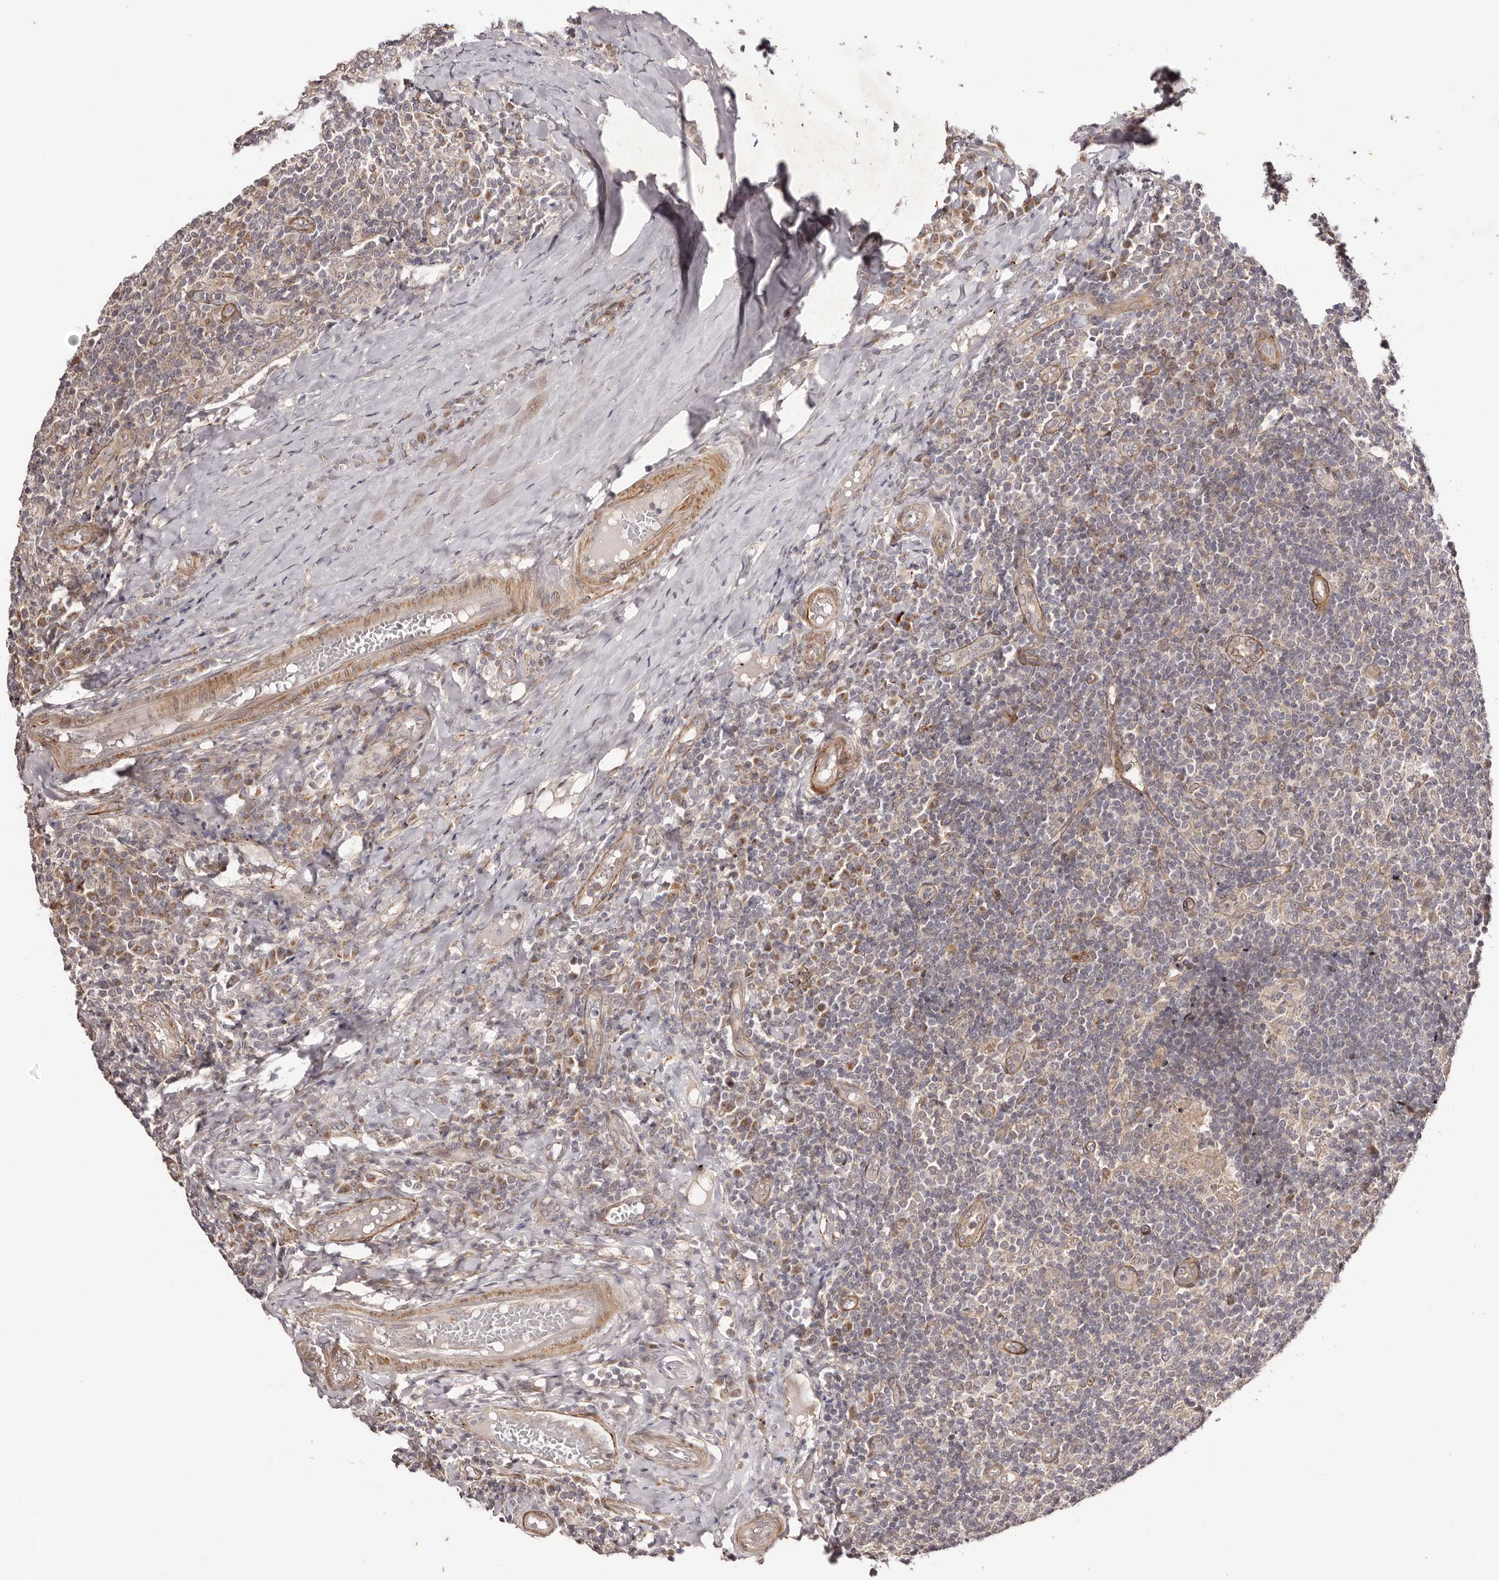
{"staining": {"intensity": "weak", "quantity": "25%-75%", "location": "cytoplasmic/membranous"}, "tissue": "tonsil", "cell_type": "Germinal center cells", "image_type": "normal", "snomed": [{"axis": "morphology", "description": "Normal tissue, NOS"}, {"axis": "topography", "description": "Tonsil"}], "caption": "Tonsil was stained to show a protein in brown. There is low levels of weak cytoplasmic/membranous expression in approximately 25%-75% of germinal center cells. The staining was performed using DAB to visualize the protein expression in brown, while the nuclei were stained in blue with hematoxylin (Magnification: 20x).", "gene": "MICAL2", "patient": {"sex": "female", "age": 19}}